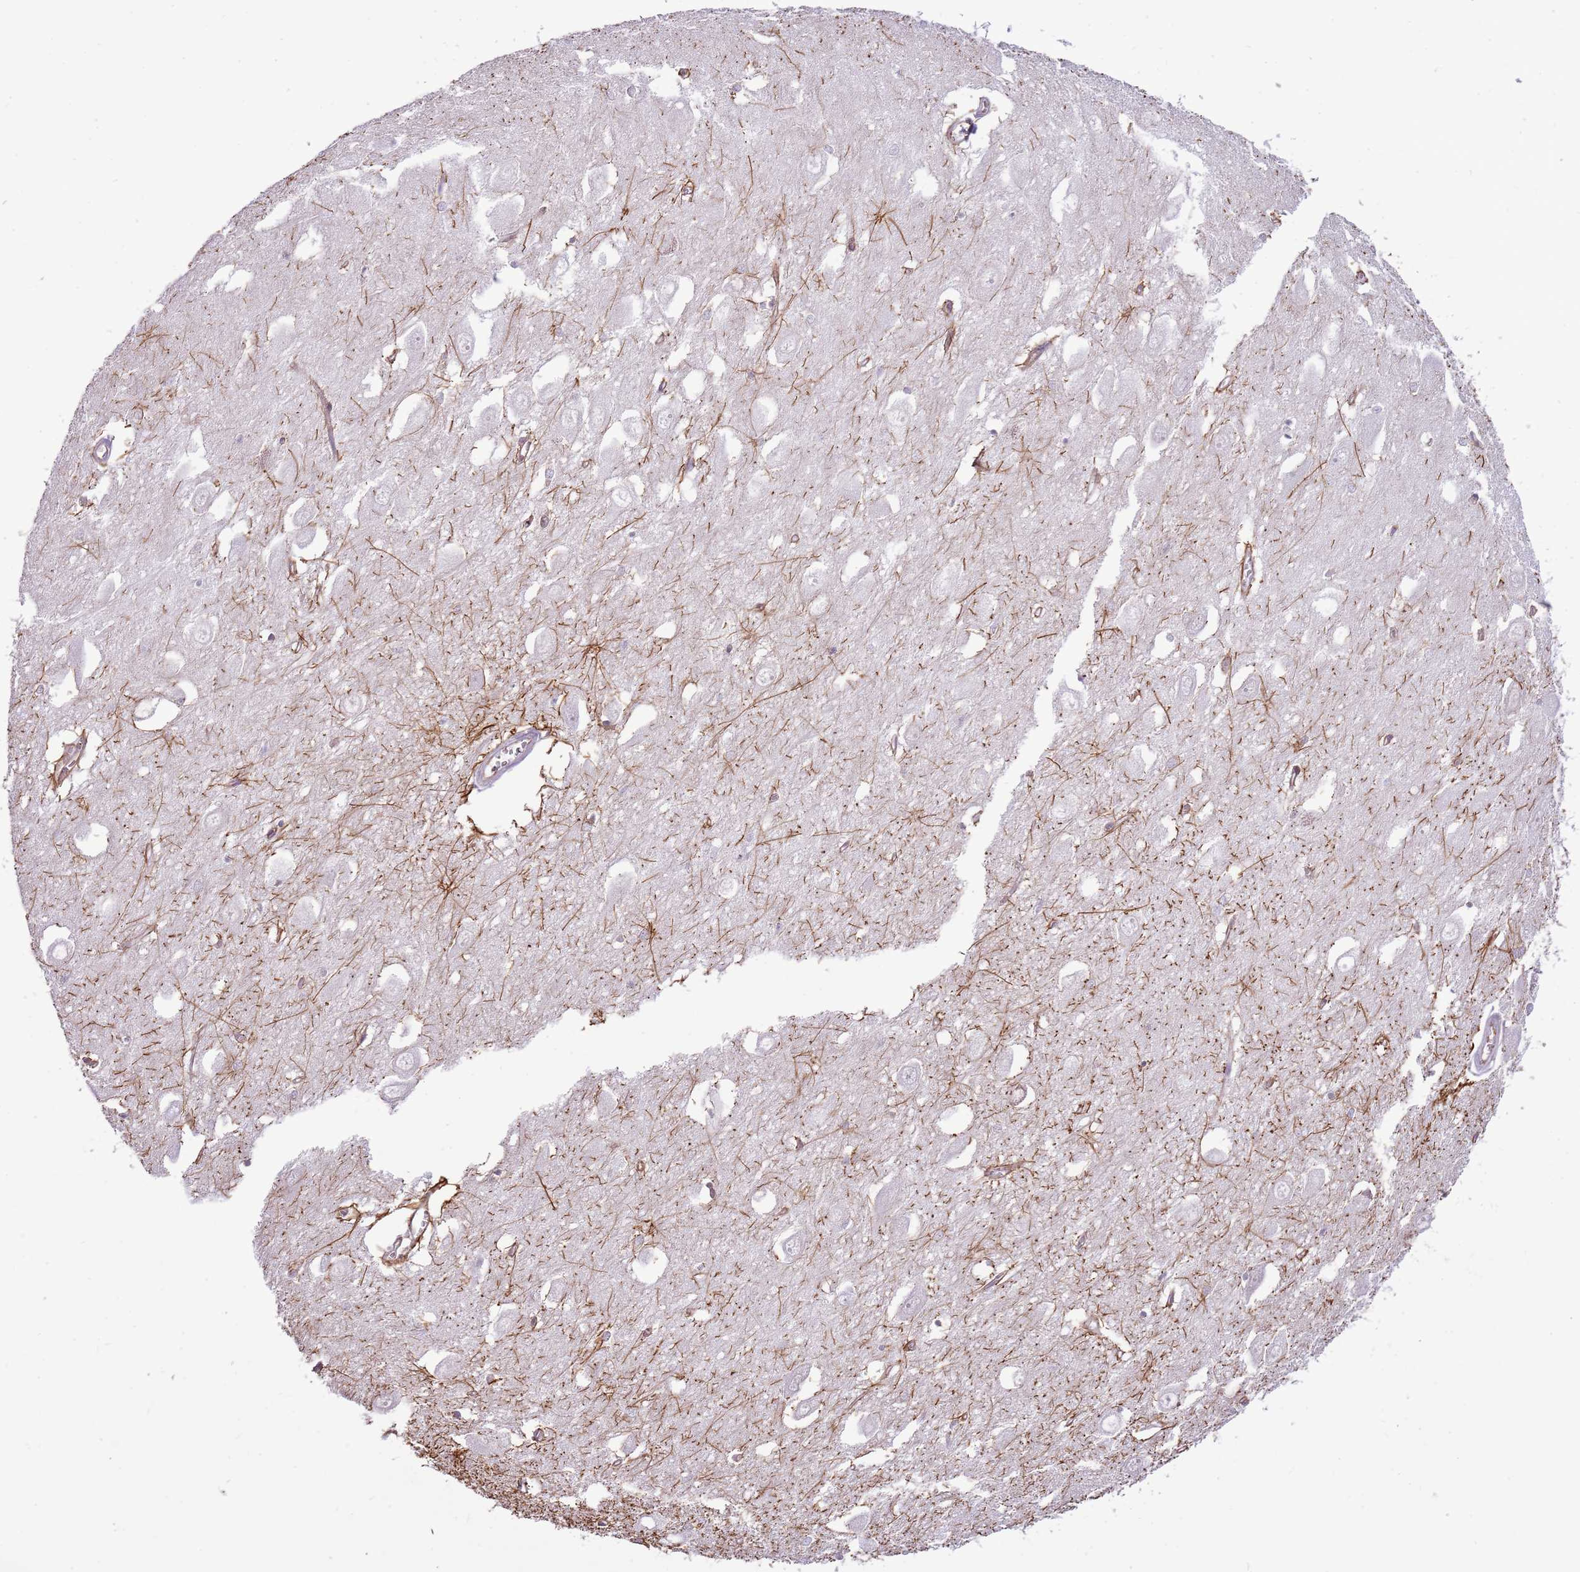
{"staining": {"intensity": "moderate", "quantity": "<25%", "location": "cytoplasmic/membranous"}, "tissue": "hippocampus", "cell_type": "Glial cells", "image_type": "normal", "snomed": [{"axis": "morphology", "description": "Normal tissue, NOS"}, {"axis": "topography", "description": "Hippocampus"}], "caption": "Immunohistochemistry (IHC) of benign hippocampus reveals low levels of moderate cytoplasmic/membranous positivity in about <25% of glial cells. Nuclei are stained in blue.", "gene": "PCNX1", "patient": {"sex": "female", "age": 64}}